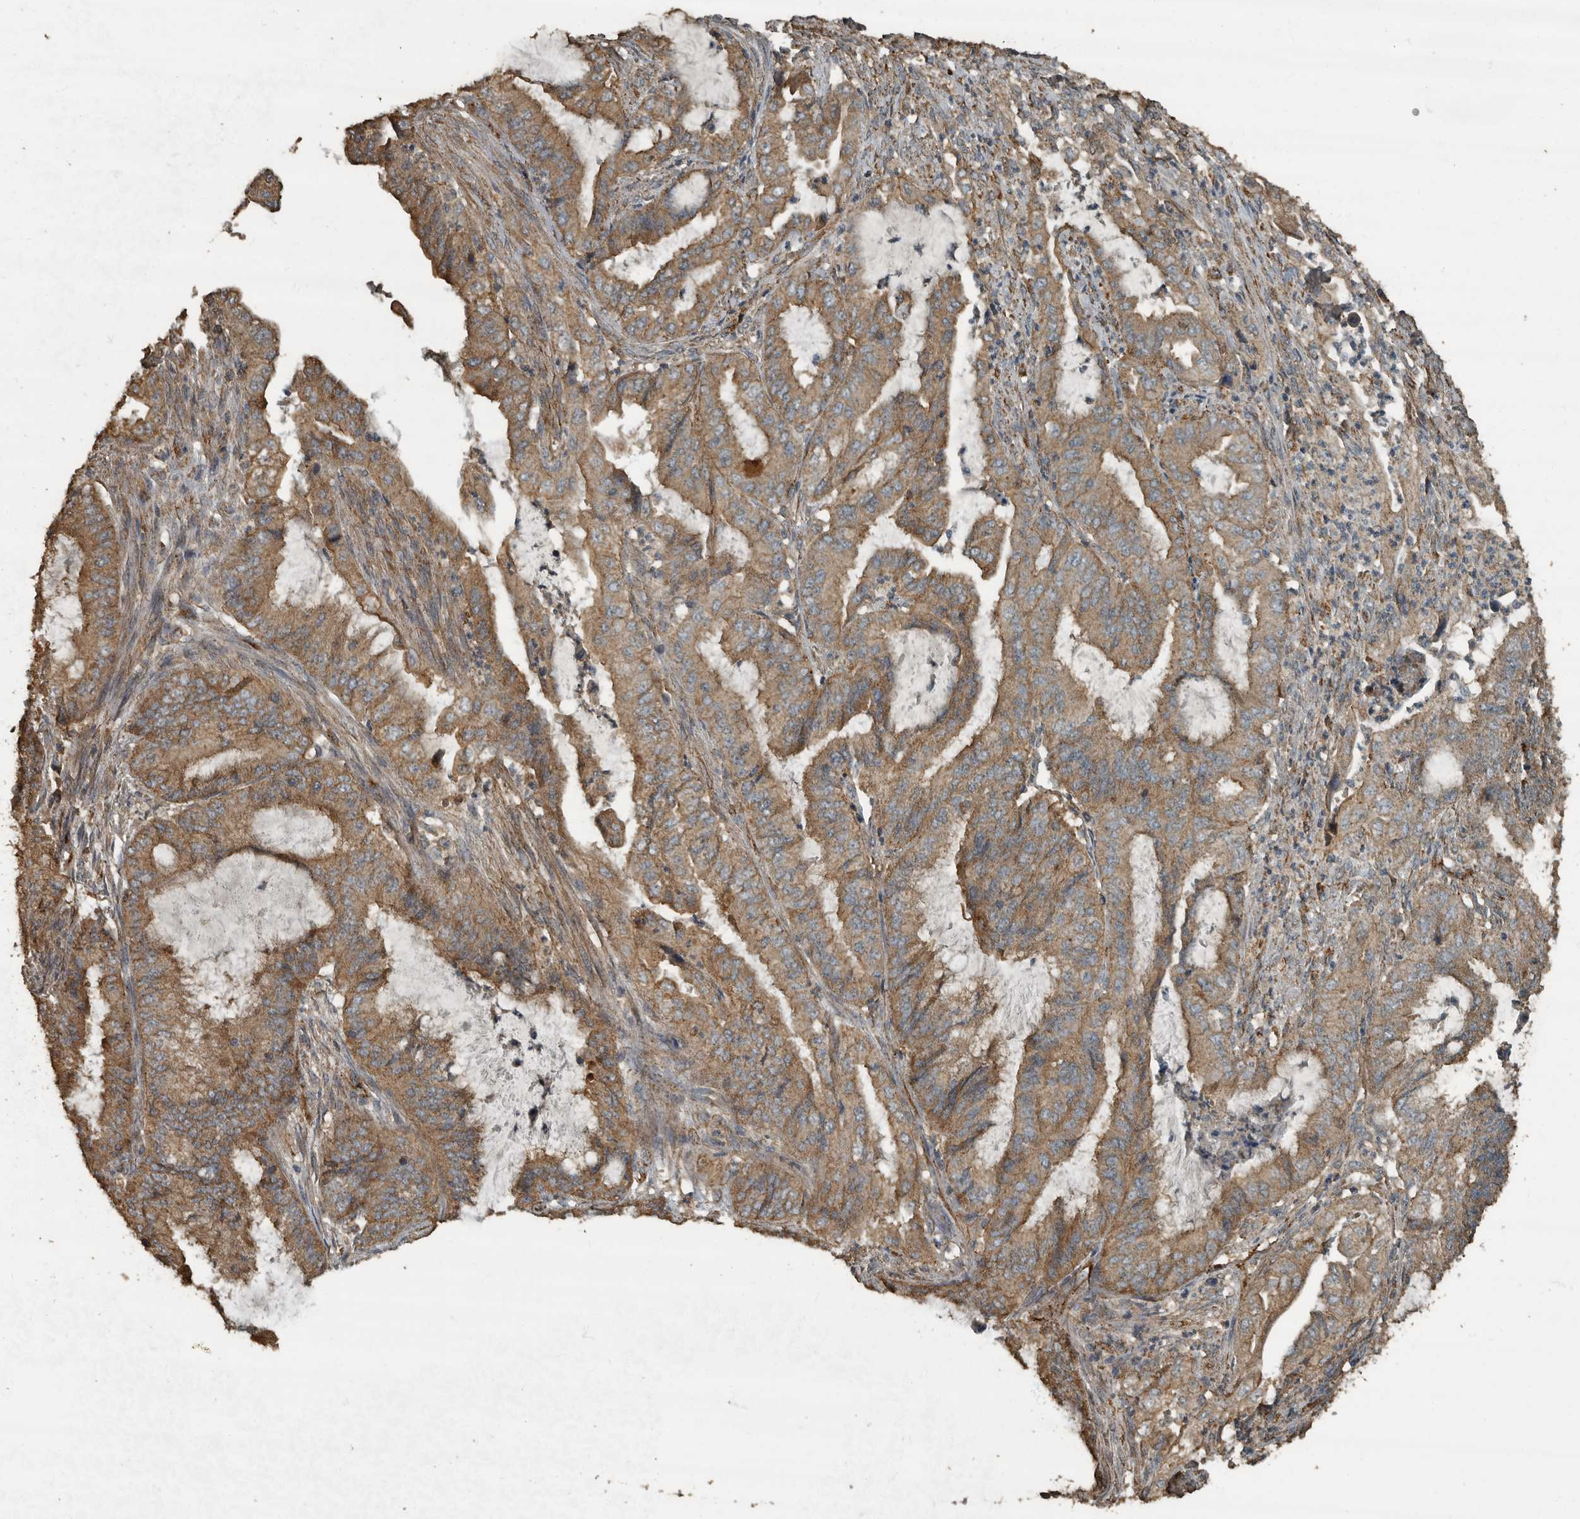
{"staining": {"intensity": "moderate", "quantity": ">75%", "location": "cytoplasmic/membranous"}, "tissue": "endometrial cancer", "cell_type": "Tumor cells", "image_type": "cancer", "snomed": [{"axis": "morphology", "description": "Adenocarcinoma, NOS"}, {"axis": "topography", "description": "Endometrium"}], "caption": "Human endometrial cancer stained with a brown dye displays moderate cytoplasmic/membranous positive staining in about >75% of tumor cells.", "gene": "IL15RA", "patient": {"sex": "female", "age": 49}}